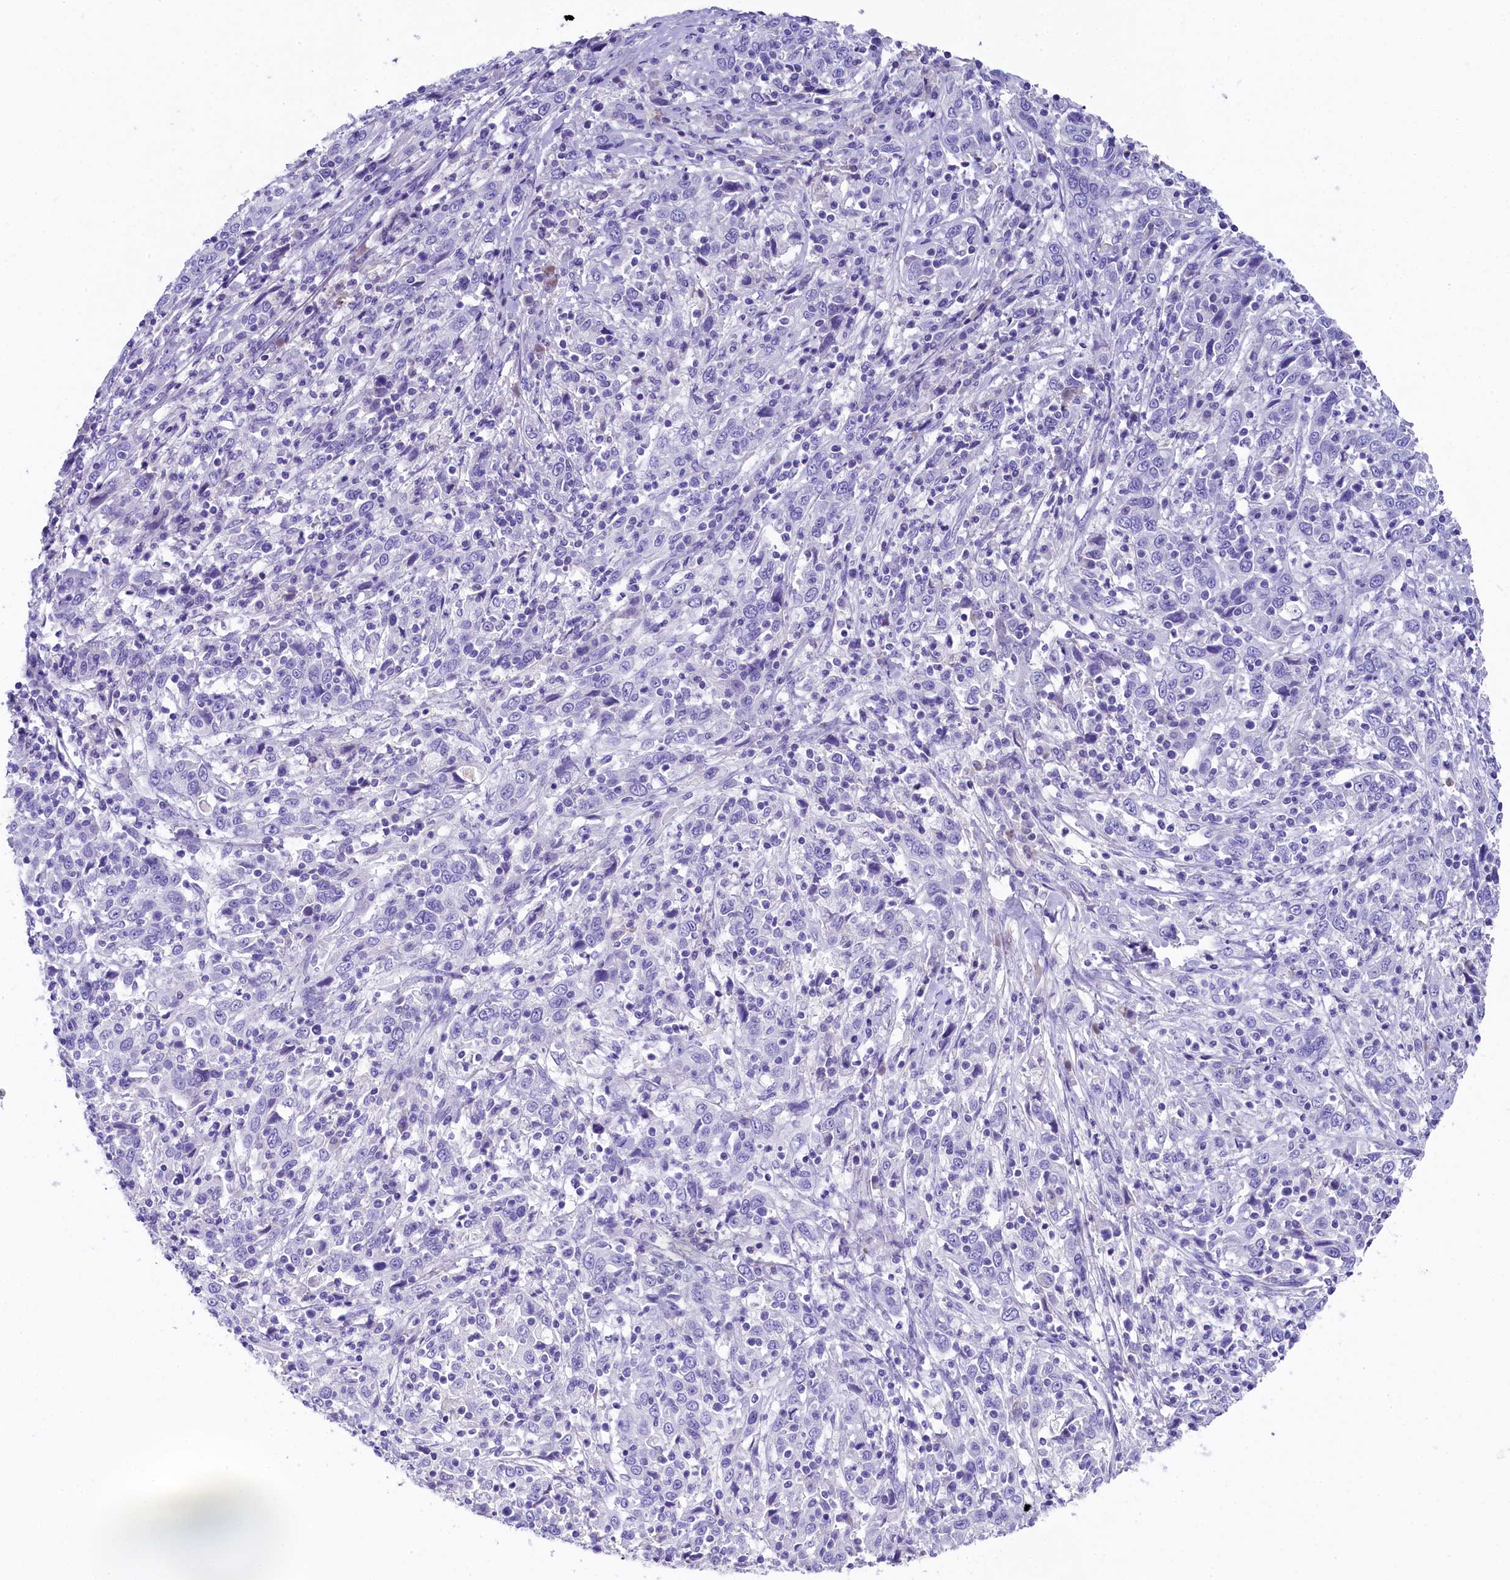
{"staining": {"intensity": "negative", "quantity": "none", "location": "none"}, "tissue": "cervical cancer", "cell_type": "Tumor cells", "image_type": "cancer", "snomed": [{"axis": "morphology", "description": "Squamous cell carcinoma, NOS"}, {"axis": "topography", "description": "Cervix"}], "caption": "An IHC photomicrograph of squamous cell carcinoma (cervical) is shown. There is no staining in tumor cells of squamous cell carcinoma (cervical).", "gene": "SKIDA1", "patient": {"sex": "female", "age": 46}}